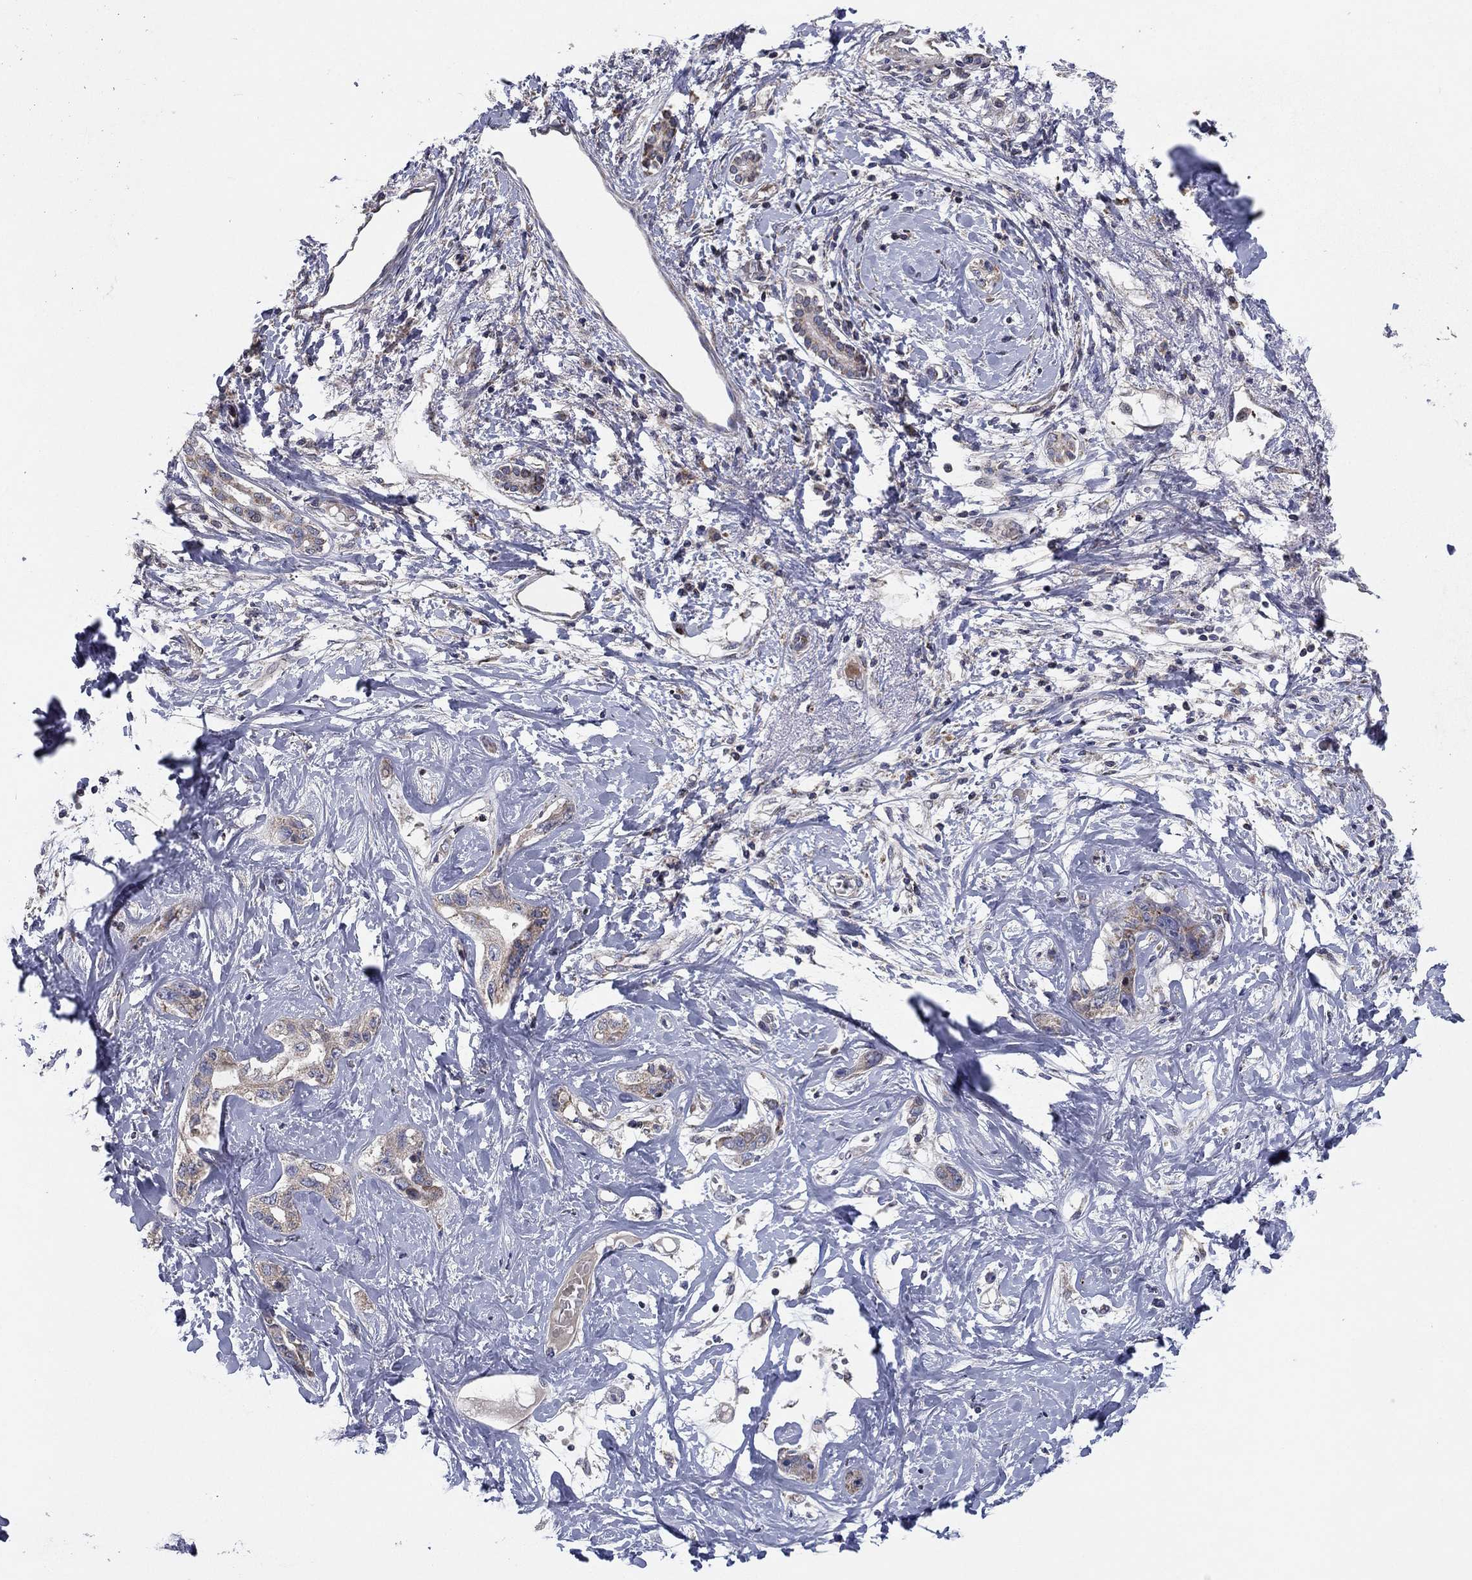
{"staining": {"intensity": "weak", "quantity": "25%-75%", "location": "cytoplasmic/membranous"}, "tissue": "liver cancer", "cell_type": "Tumor cells", "image_type": "cancer", "snomed": [{"axis": "morphology", "description": "Cholangiocarcinoma"}, {"axis": "topography", "description": "Liver"}], "caption": "DAB (3,3'-diaminobenzidine) immunohistochemical staining of human liver cholangiocarcinoma exhibits weak cytoplasmic/membranous protein positivity in about 25%-75% of tumor cells. The staining was performed using DAB (3,3'-diaminobenzidine) to visualize the protein expression in brown, while the nuclei were stained in blue with hematoxylin (Magnification: 20x).", "gene": "MMAA", "patient": {"sex": "male", "age": 59}}